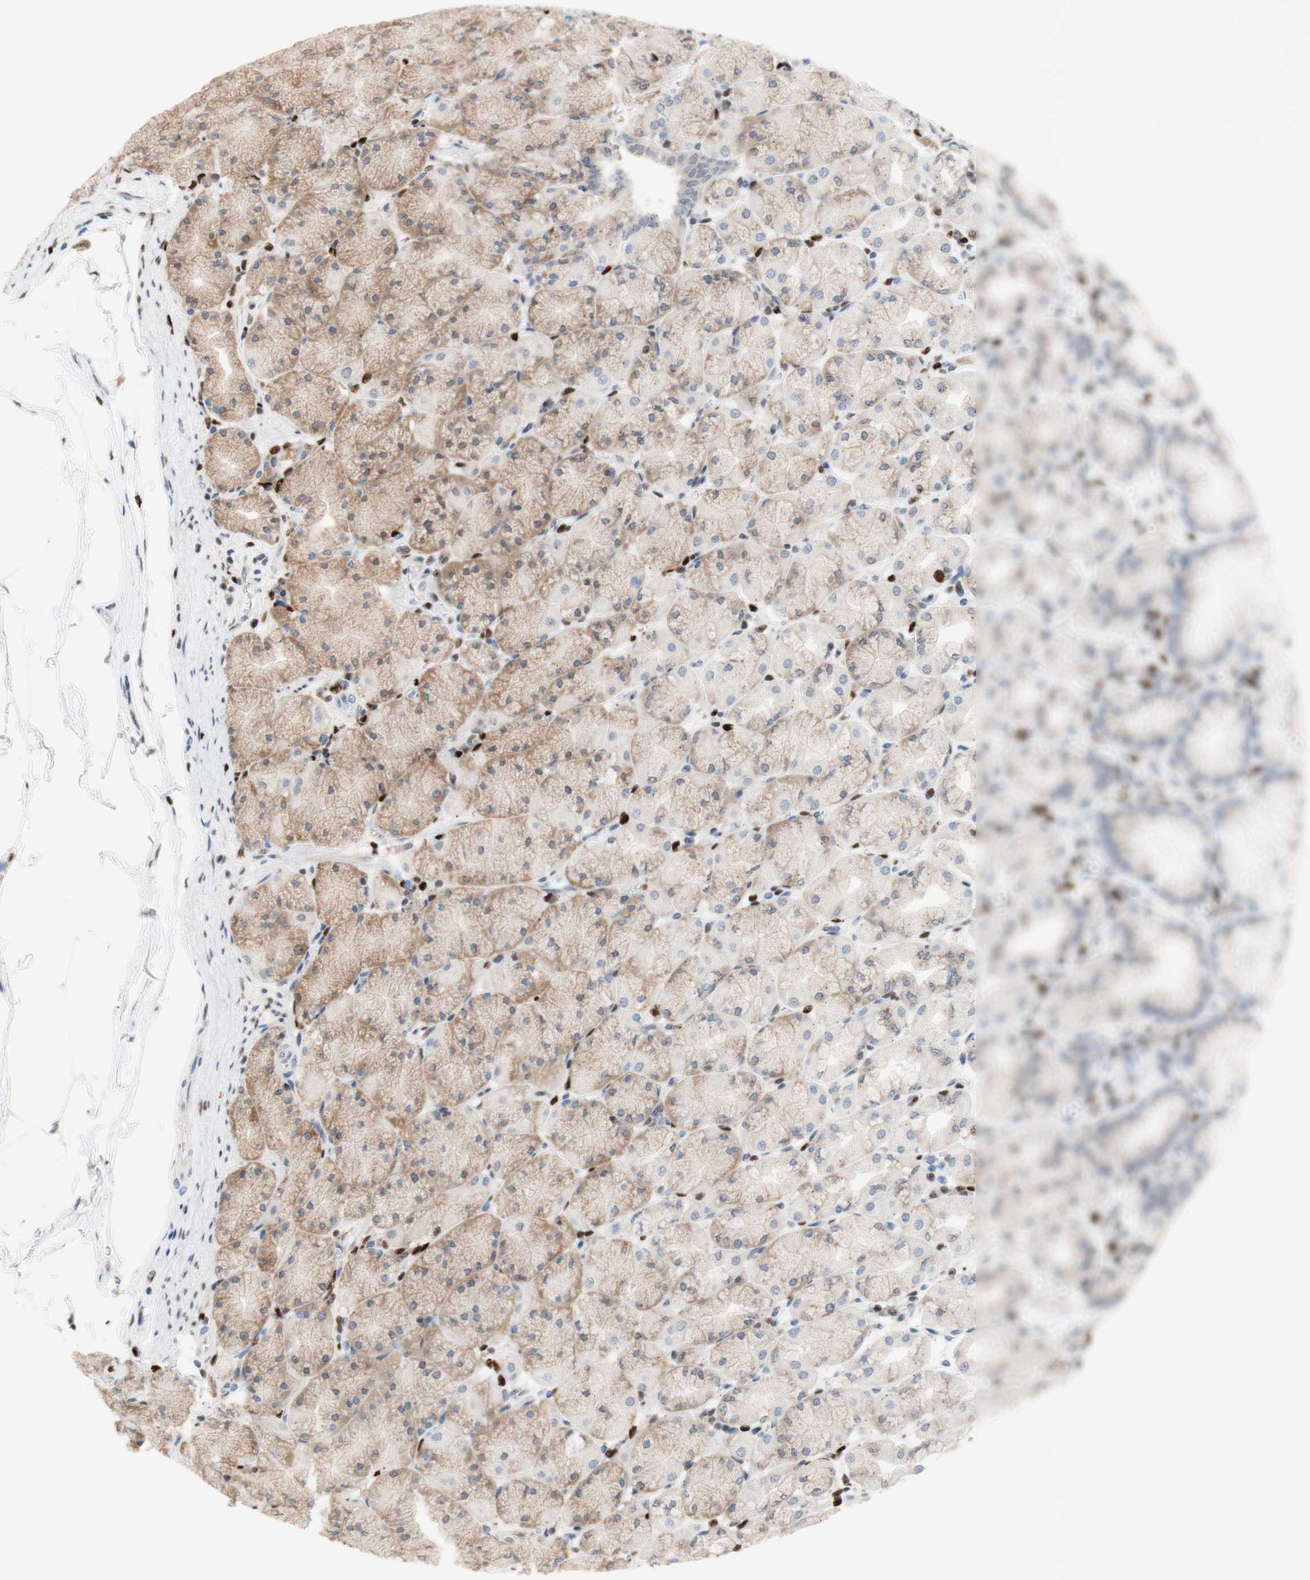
{"staining": {"intensity": "weak", "quantity": ">75%", "location": "cytoplasmic/membranous"}, "tissue": "stomach", "cell_type": "Glandular cells", "image_type": "normal", "snomed": [{"axis": "morphology", "description": "Normal tissue, NOS"}, {"axis": "topography", "description": "Stomach, upper"}], "caption": "The histopathology image exhibits a brown stain indicating the presence of a protein in the cytoplasmic/membranous of glandular cells in stomach. (DAB IHC with brightfield microscopy, high magnification).", "gene": "EED", "patient": {"sex": "female", "age": 56}}